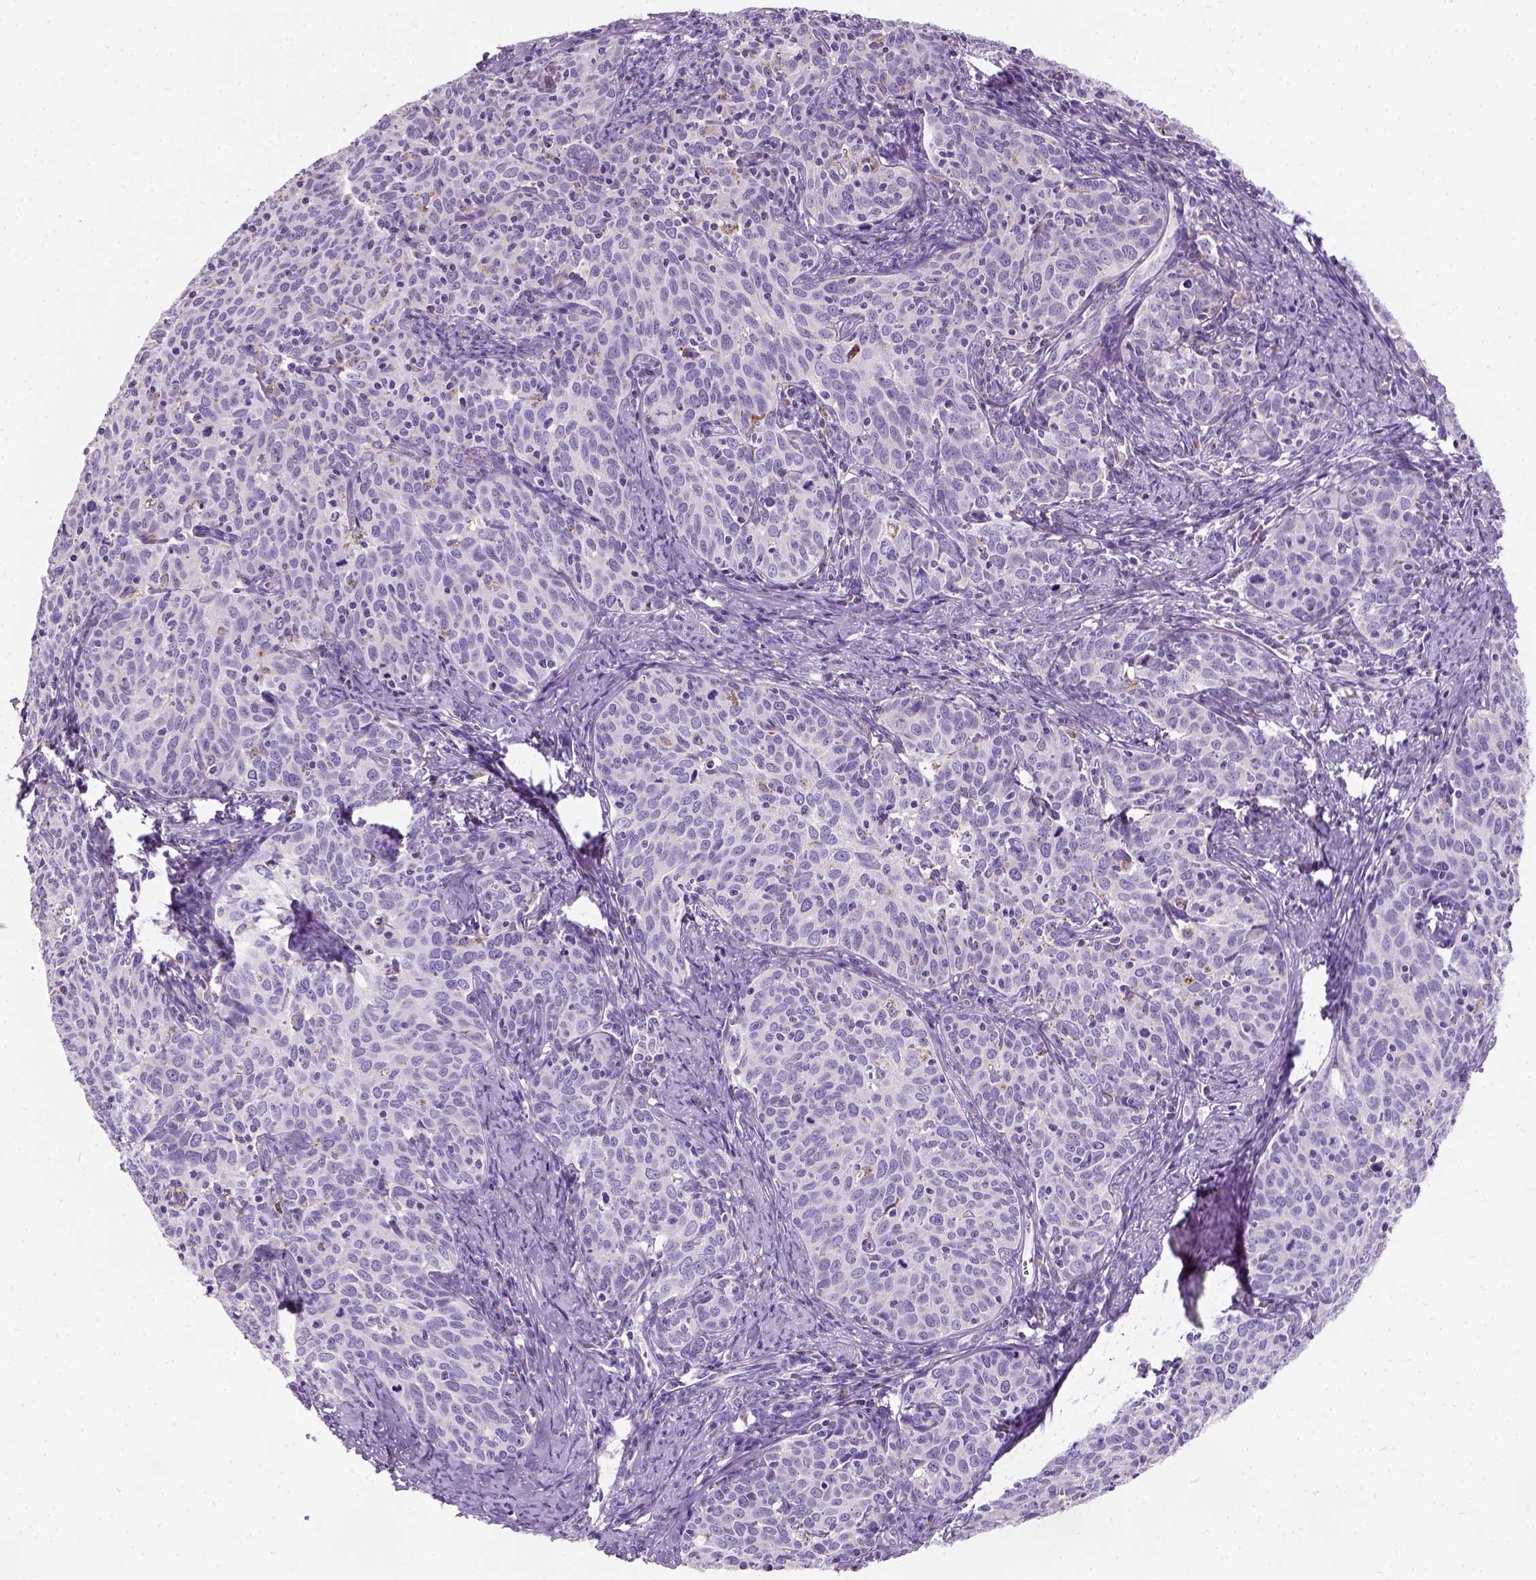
{"staining": {"intensity": "negative", "quantity": "none", "location": "none"}, "tissue": "cervical cancer", "cell_type": "Tumor cells", "image_type": "cancer", "snomed": [{"axis": "morphology", "description": "Squamous cell carcinoma, NOS"}, {"axis": "topography", "description": "Cervix"}], "caption": "Cervical squamous cell carcinoma stained for a protein using immunohistochemistry demonstrates no positivity tumor cells.", "gene": "CHODL", "patient": {"sex": "female", "age": 62}}